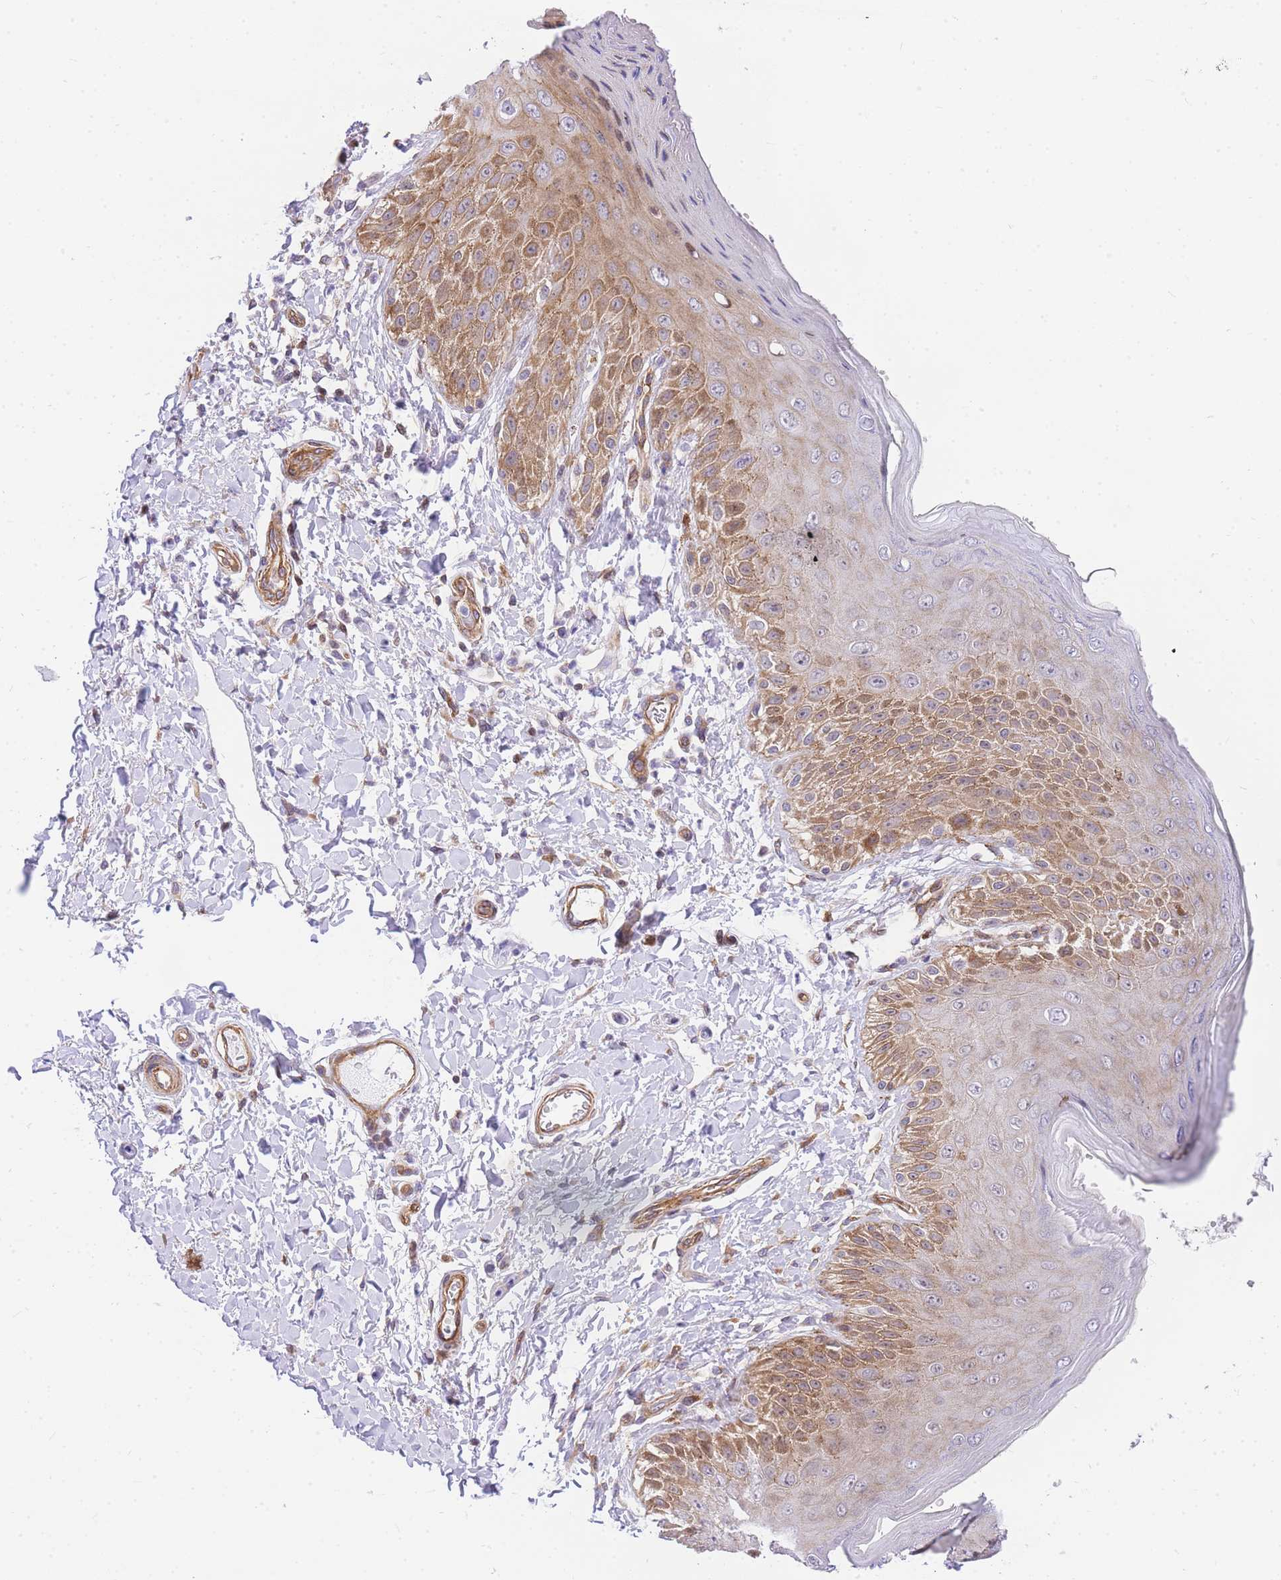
{"staining": {"intensity": "moderate", "quantity": "25%-75%", "location": "cytoplasmic/membranous,nuclear"}, "tissue": "skin", "cell_type": "Epidermal cells", "image_type": "normal", "snomed": [{"axis": "morphology", "description": "Normal tissue, NOS"}, {"axis": "topography", "description": "Anal"}], "caption": "The photomicrograph displays a brown stain indicating the presence of a protein in the cytoplasmic/membranous,nuclear of epidermal cells in skin. (DAB = brown stain, brightfield microscopy at high magnification).", "gene": "S100PBP", "patient": {"sex": "male", "age": 44}}